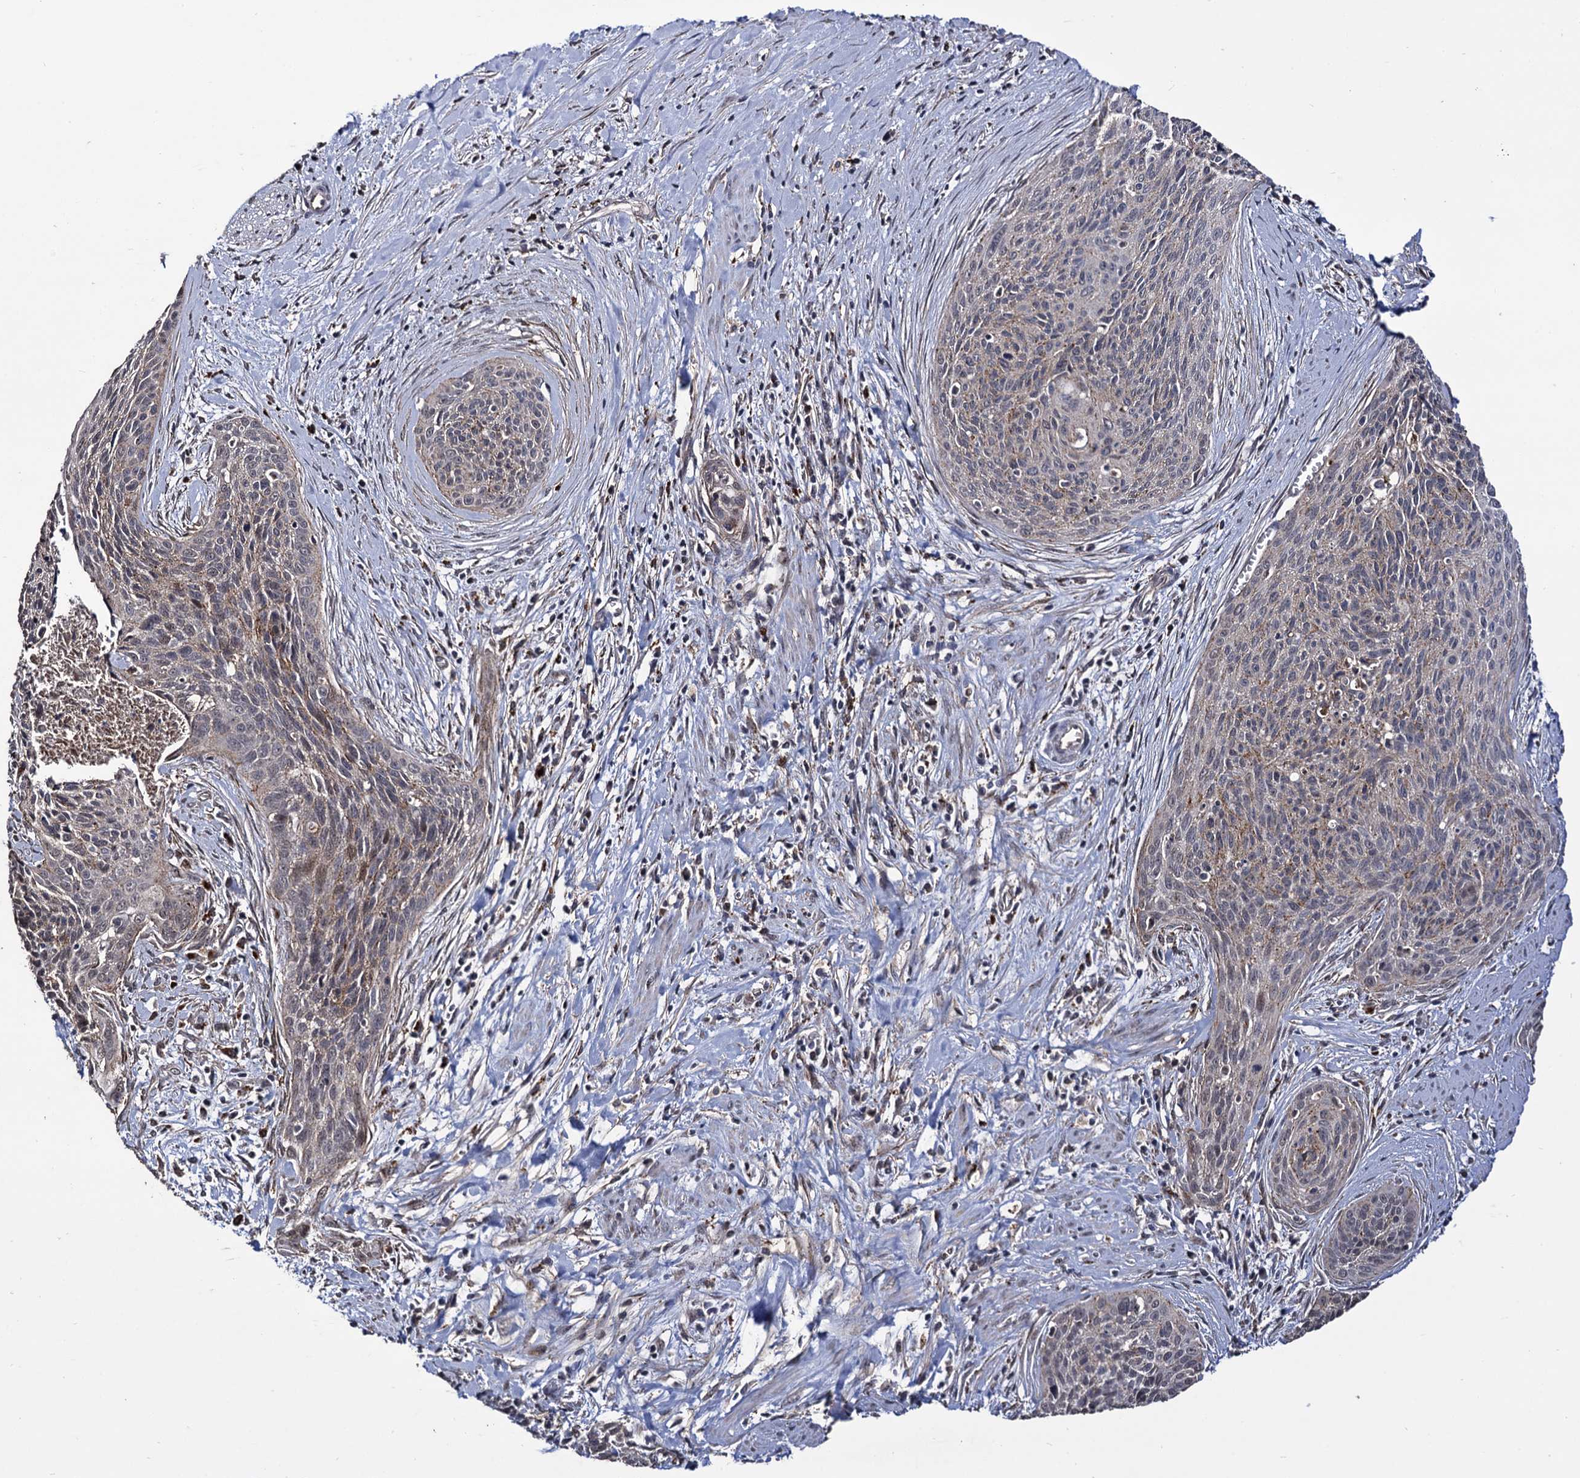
{"staining": {"intensity": "weak", "quantity": "<25%", "location": "cytoplasmic/membranous,nuclear"}, "tissue": "cervical cancer", "cell_type": "Tumor cells", "image_type": "cancer", "snomed": [{"axis": "morphology", "description": "Squamous cell carcinoma, NOS"}, {"axis": "topography", "description": "Cervix"}], "caption": "A high-resolution image shows immunohistochemistry (IHC) staining of squamous cell carcinoma (cervical), which shows no significant staining in tumor cells.", "gene": "MICAL2", "patient": {"sex": "female", "age": 55}}